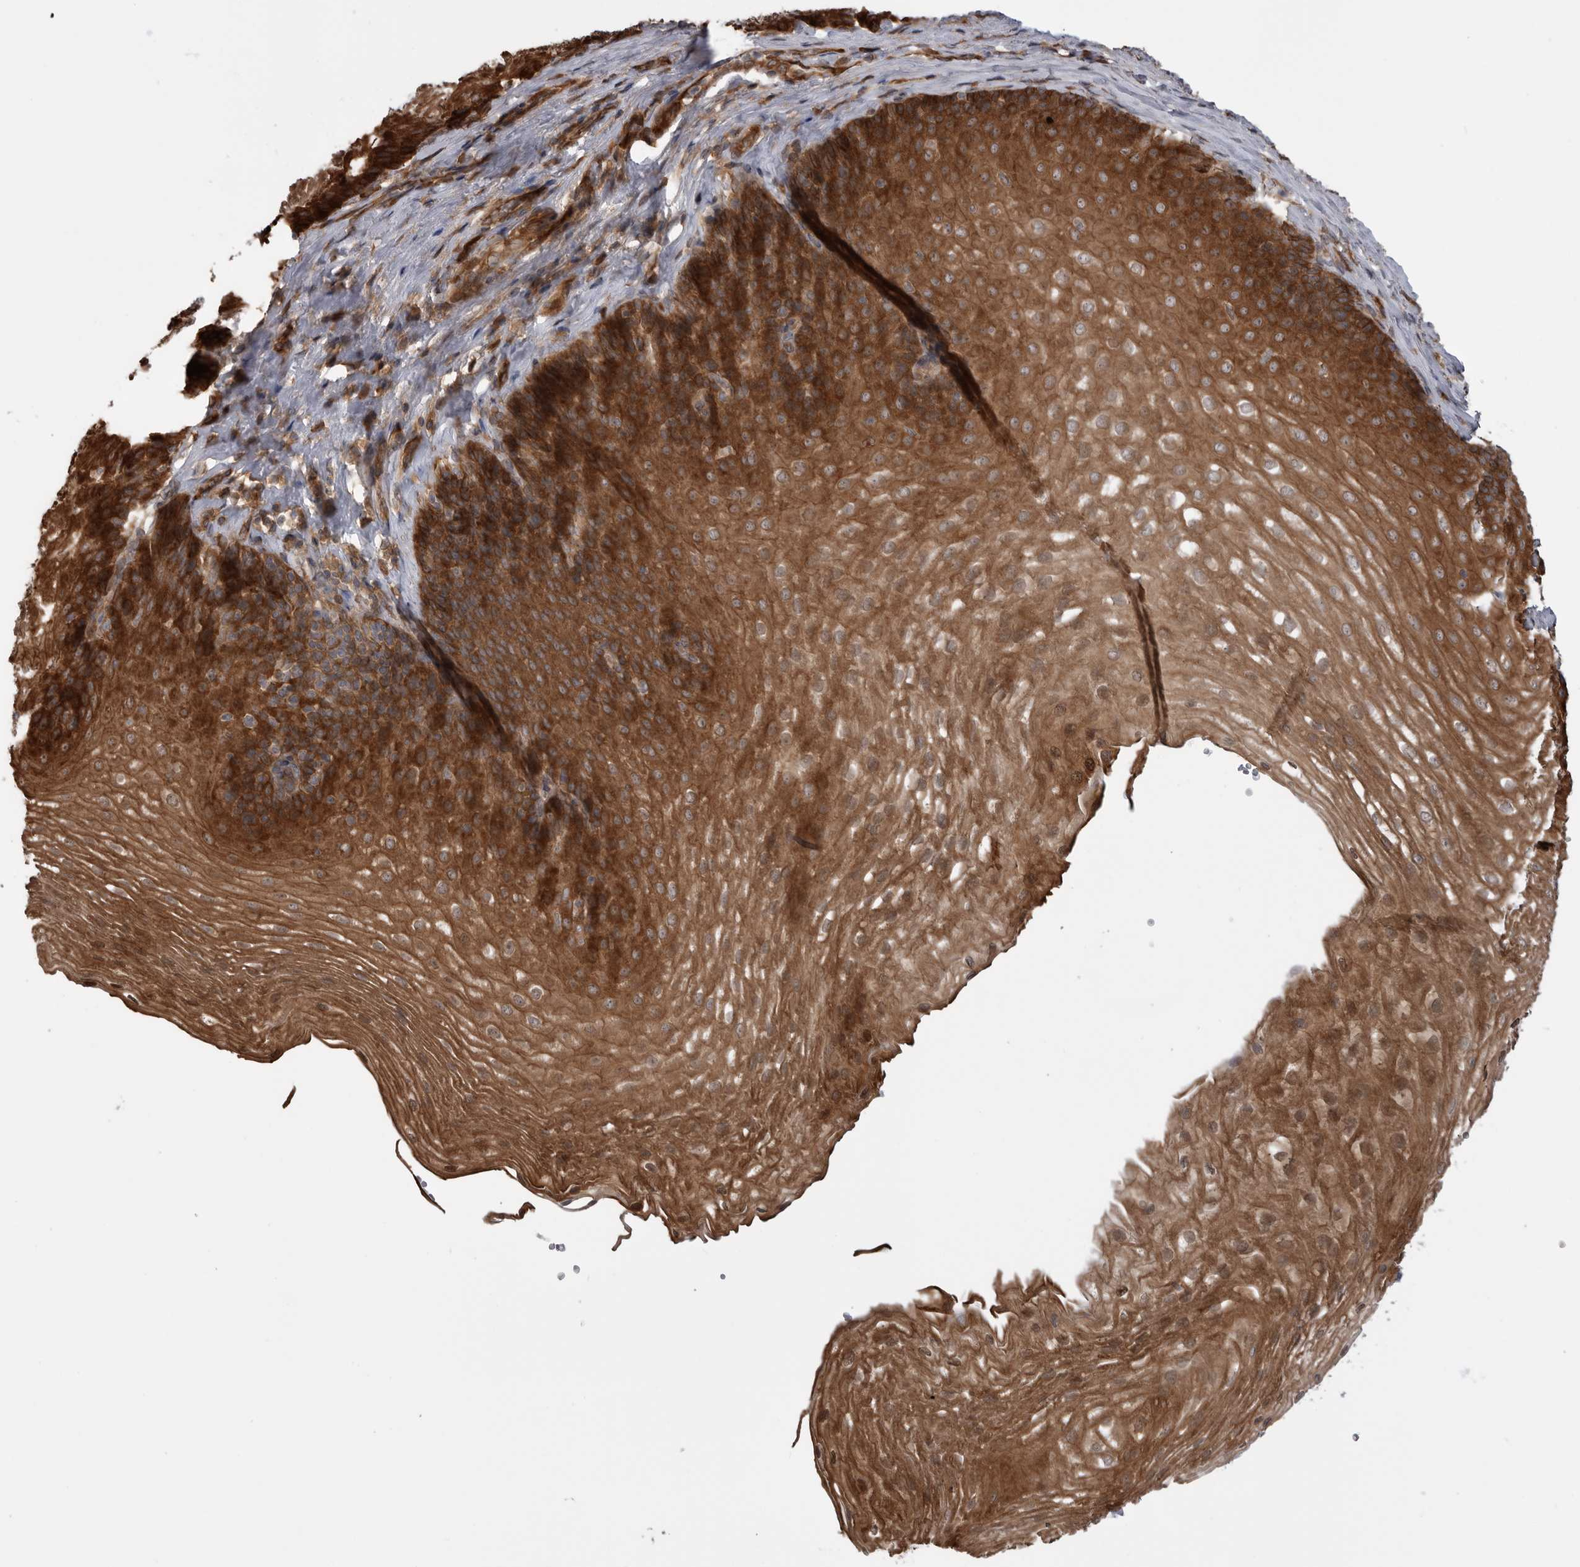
{"staining": {"intensity": "strong", "quantity": ">75%", "location": "cytoplasmic/membranous"}, "tissue": "esophagus", "cell_type": "Squamous epithelial cells", "image_type": "normal", "snomed": [{"axis": "morphology", "description": "Normal tissue, NOS"}, {"axis": "topography", "description": "Esophagus"}], "caption": "Esophagus stained with DAB IHC demonstrates high levels of strong cytoplasmic/membranous positivity in about >75% of squamous epithelial cells. Immunohistochemistry (ihc) stains the protein of interest in brown and the nuclei are stained blue.", "gene": "RAB3GAP2", "patient": {"sex": "female", "age": 66}}